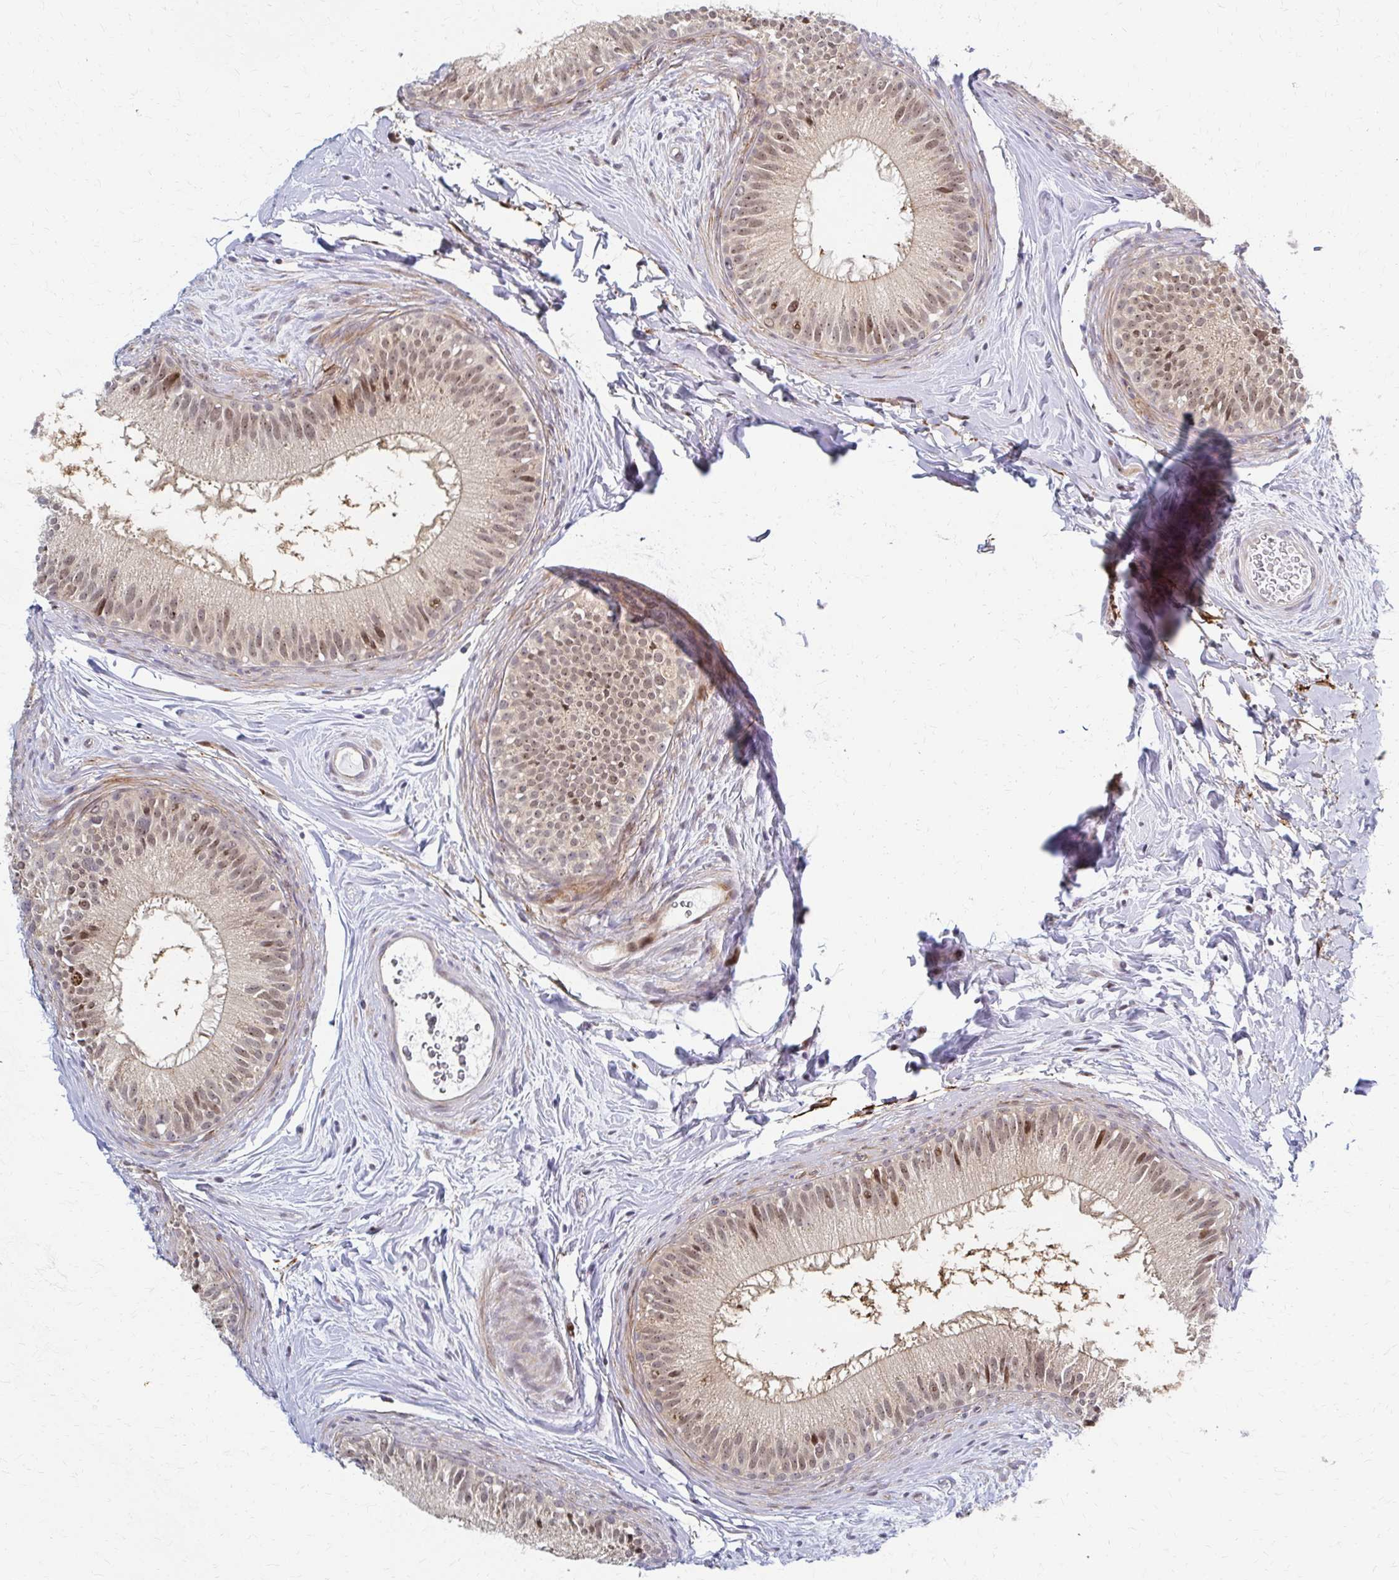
{"staining": {"intensity": "moderate", "quantity": ">75%", "location": "nuclear"}, "tissue": "epididymis", "cell_type": "Glandular cells", "image_type": "normal", "snomed": [{"axis": "morphology", "description": "Normal tissue, NOS"}, {"axis": "topography", "description": "Epididymis"}], "caption": "Immunohistochemical staining of benign human epididymis reveals >75% levels of moderate nuclear protein positivity in approximately >75% of glandular cells. The protein is stained brown, and the nuclei are stained in blue (DAB (3,3'-diaminobenzidine) IHC with brightfield microscopy, high magnification).", "gene": "PSMD7", "patient": {"sex": "male", "age": 44}}